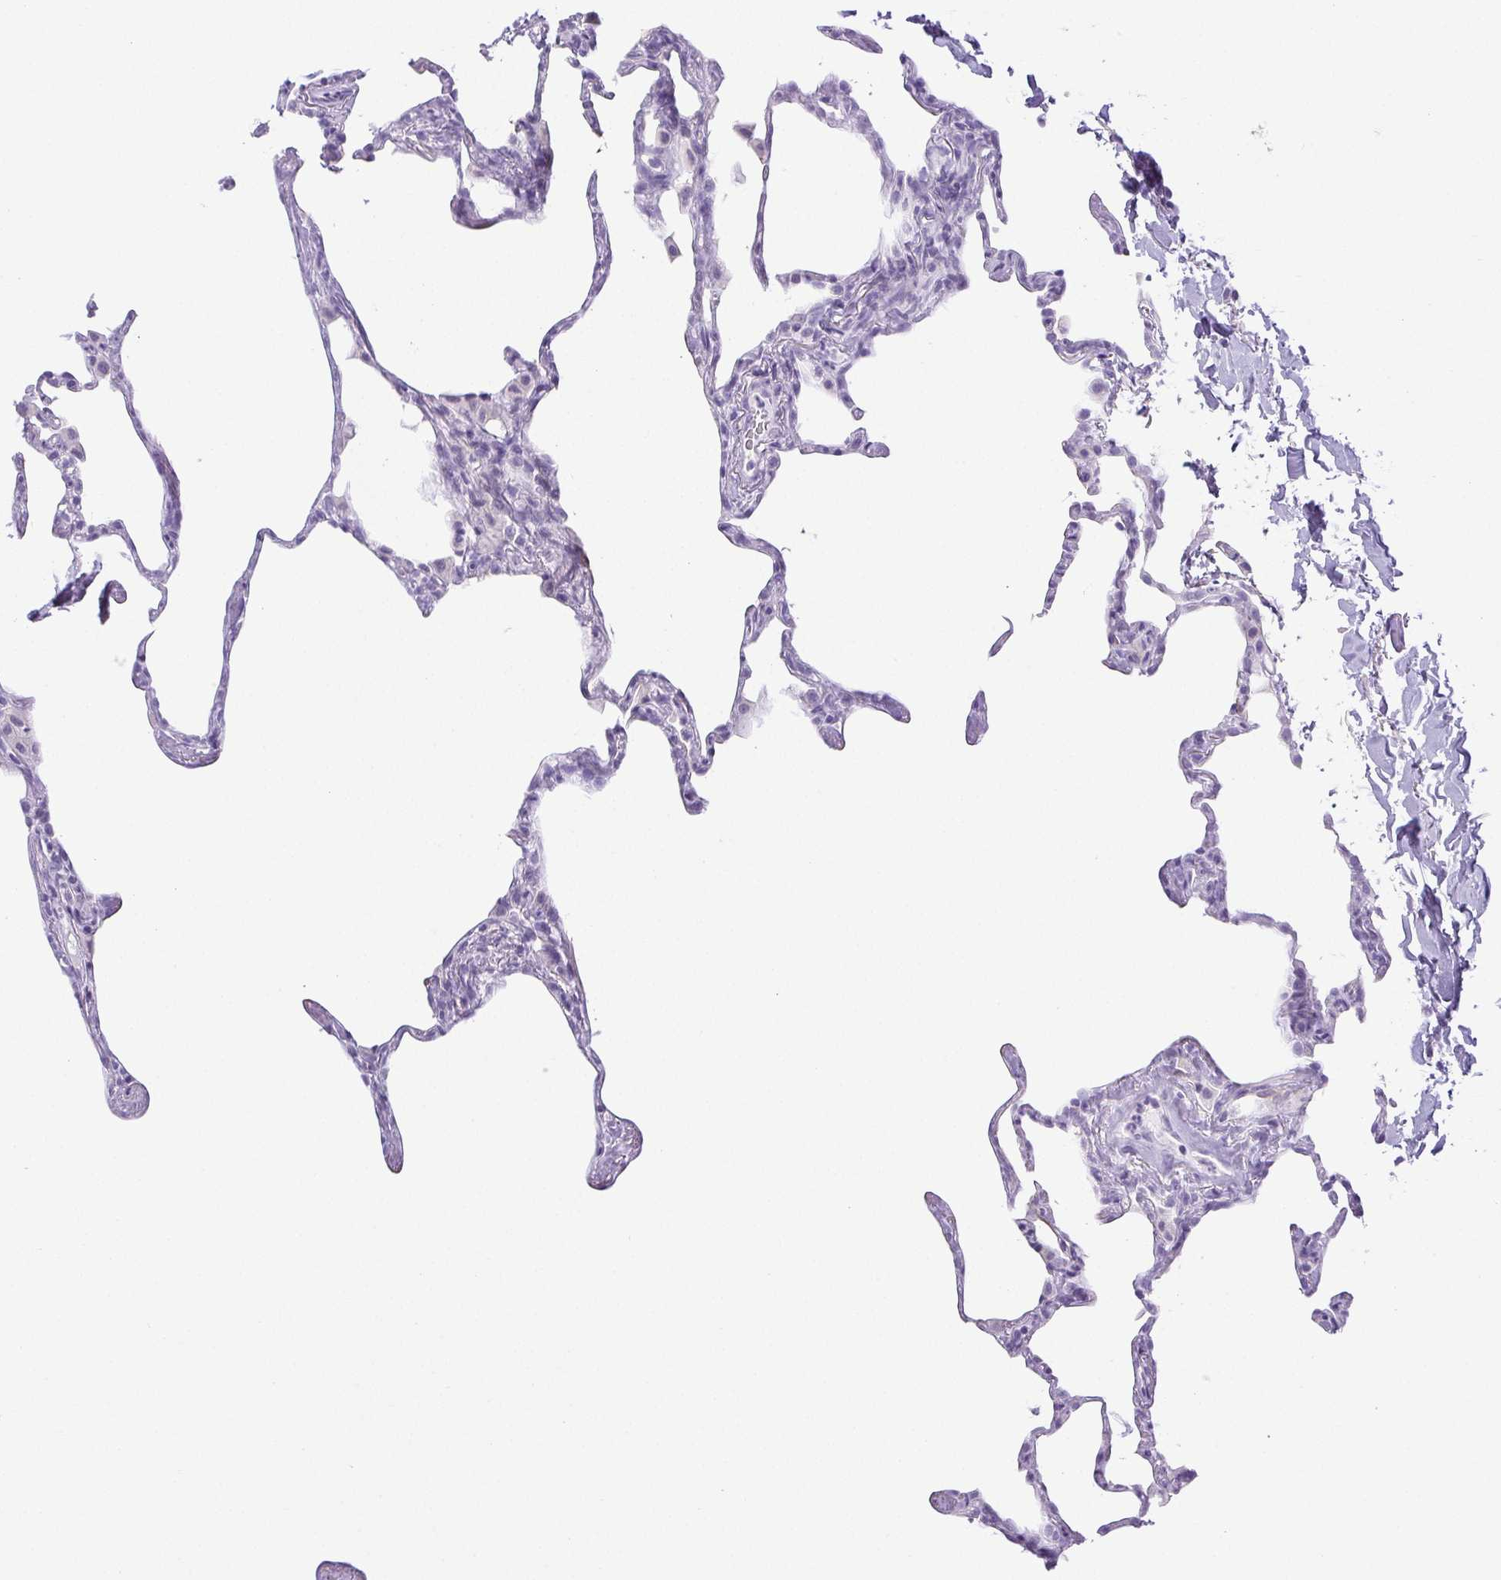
{"staining": {"intensity": "negative", "quantity": "none", "location": "none"}, "tissue": "lung", "cell_type": "Alveolar cells", "image_type": "normal", "snomed": [{"axis": "morphology", "description": "Normal tissue, NOS"}, {"axis": "topography", "description": "Lung"}], "caption": "Immunohistochemical staining of normal human lung shows no significant staining in alveolar cells. (DAB (3,3'-diaminobenzidine) immunohistochemistry with hematoxylin counter stain).", "gene": "HLA", "patient": {"sex": "male", "age": 65}}